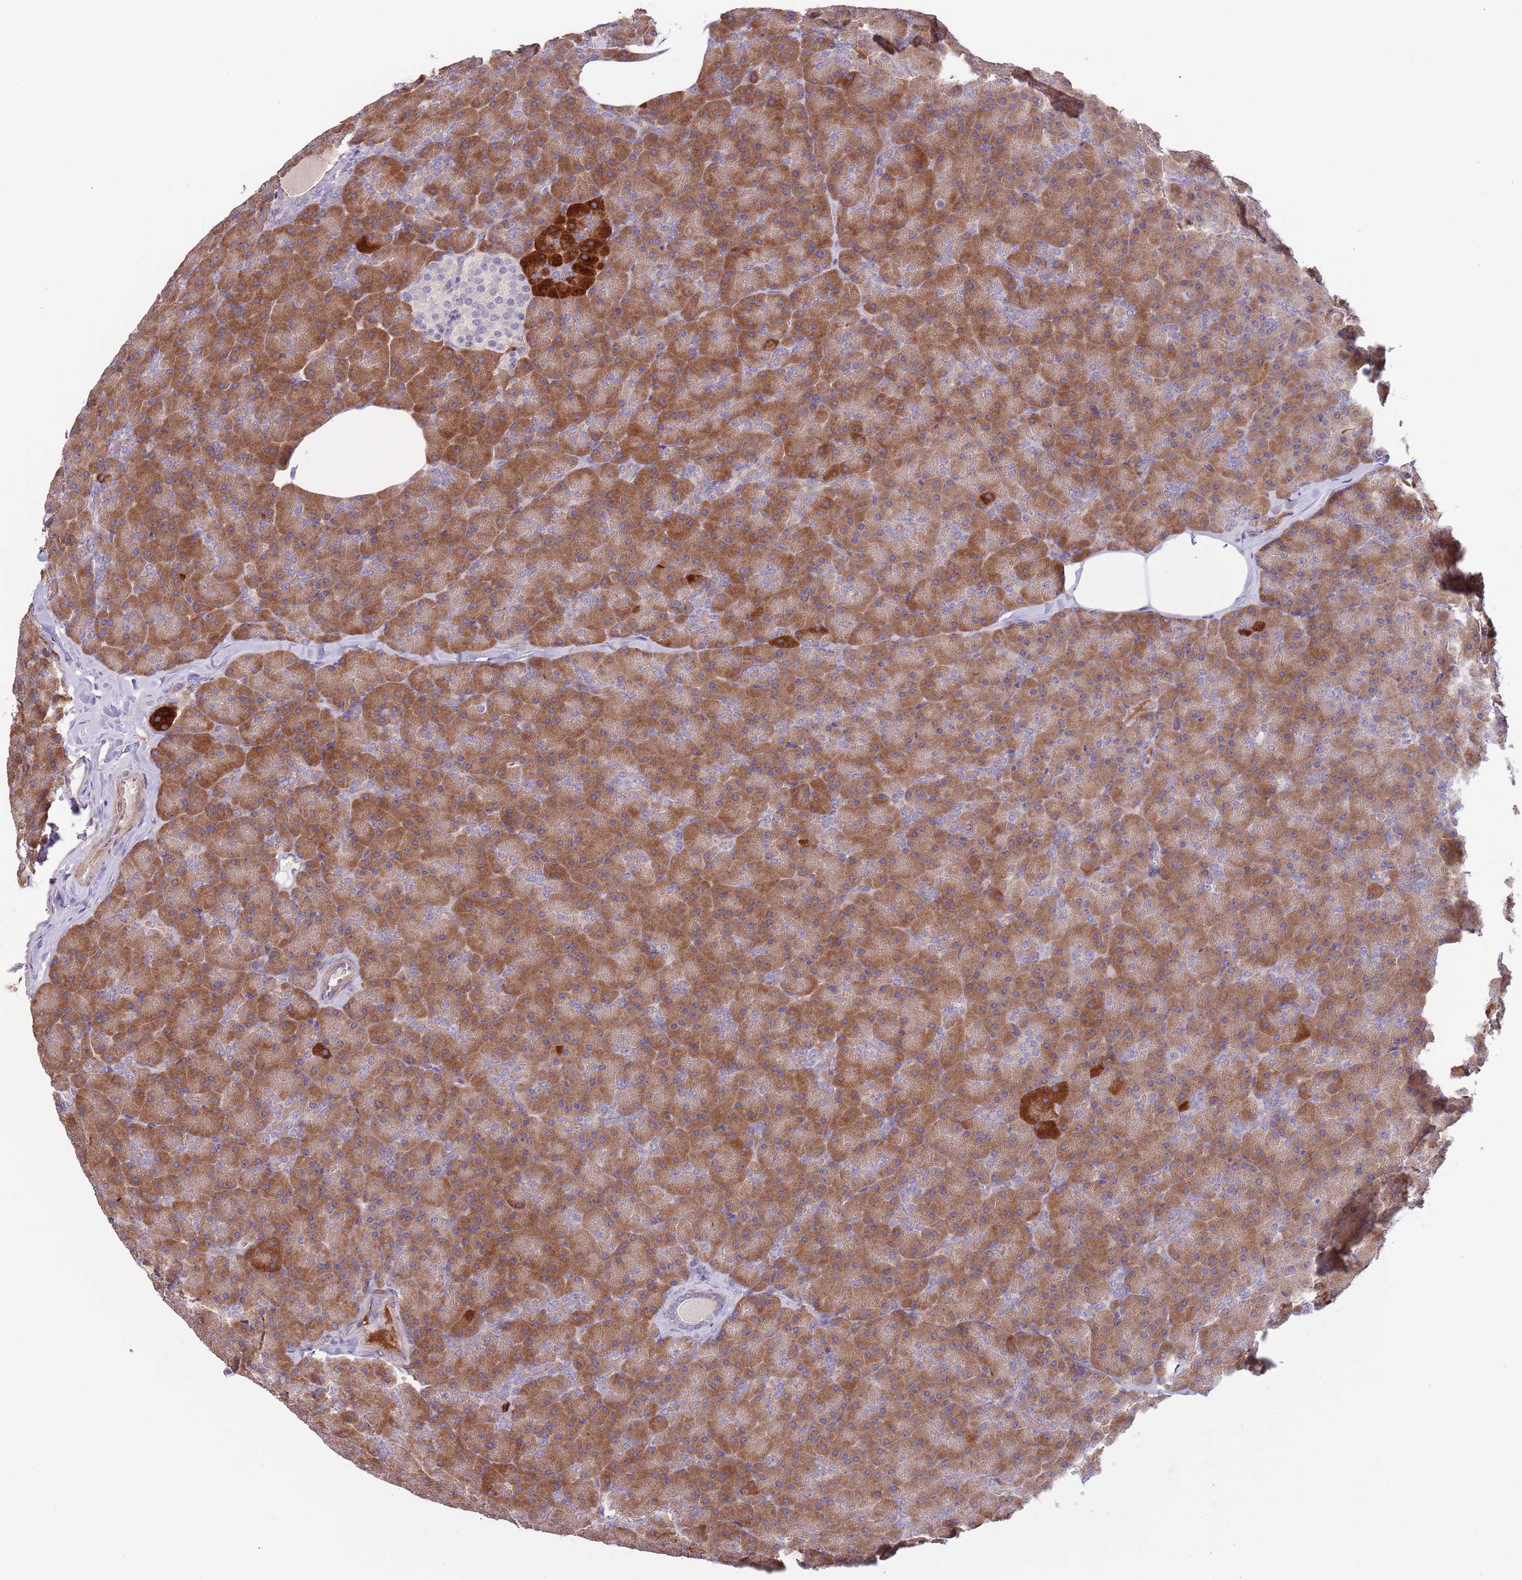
{"staining": {"intensity": "moderate", "quantity": ">75%", "location": "cytoplasmic/membranous"}, "tissue": "pancreas", "cell_type": "Exocrine glandular cells", "image_type": "normal", "snomed": [{"axis": "morphology", "description": "Normal tissue, NOS"}, {"axis": "topography", "description": "Pancreas"}], "caption": "DAB (3,3'-diaminobenzidine) immunohistochemical staining of unremarkable human pancreas displays moderate cytoplasmic/membranous protein expression in about >75% of exocrine glandular cells.", "gene": "SUSD1", "patient": {"sex": "male", "age": 36}}